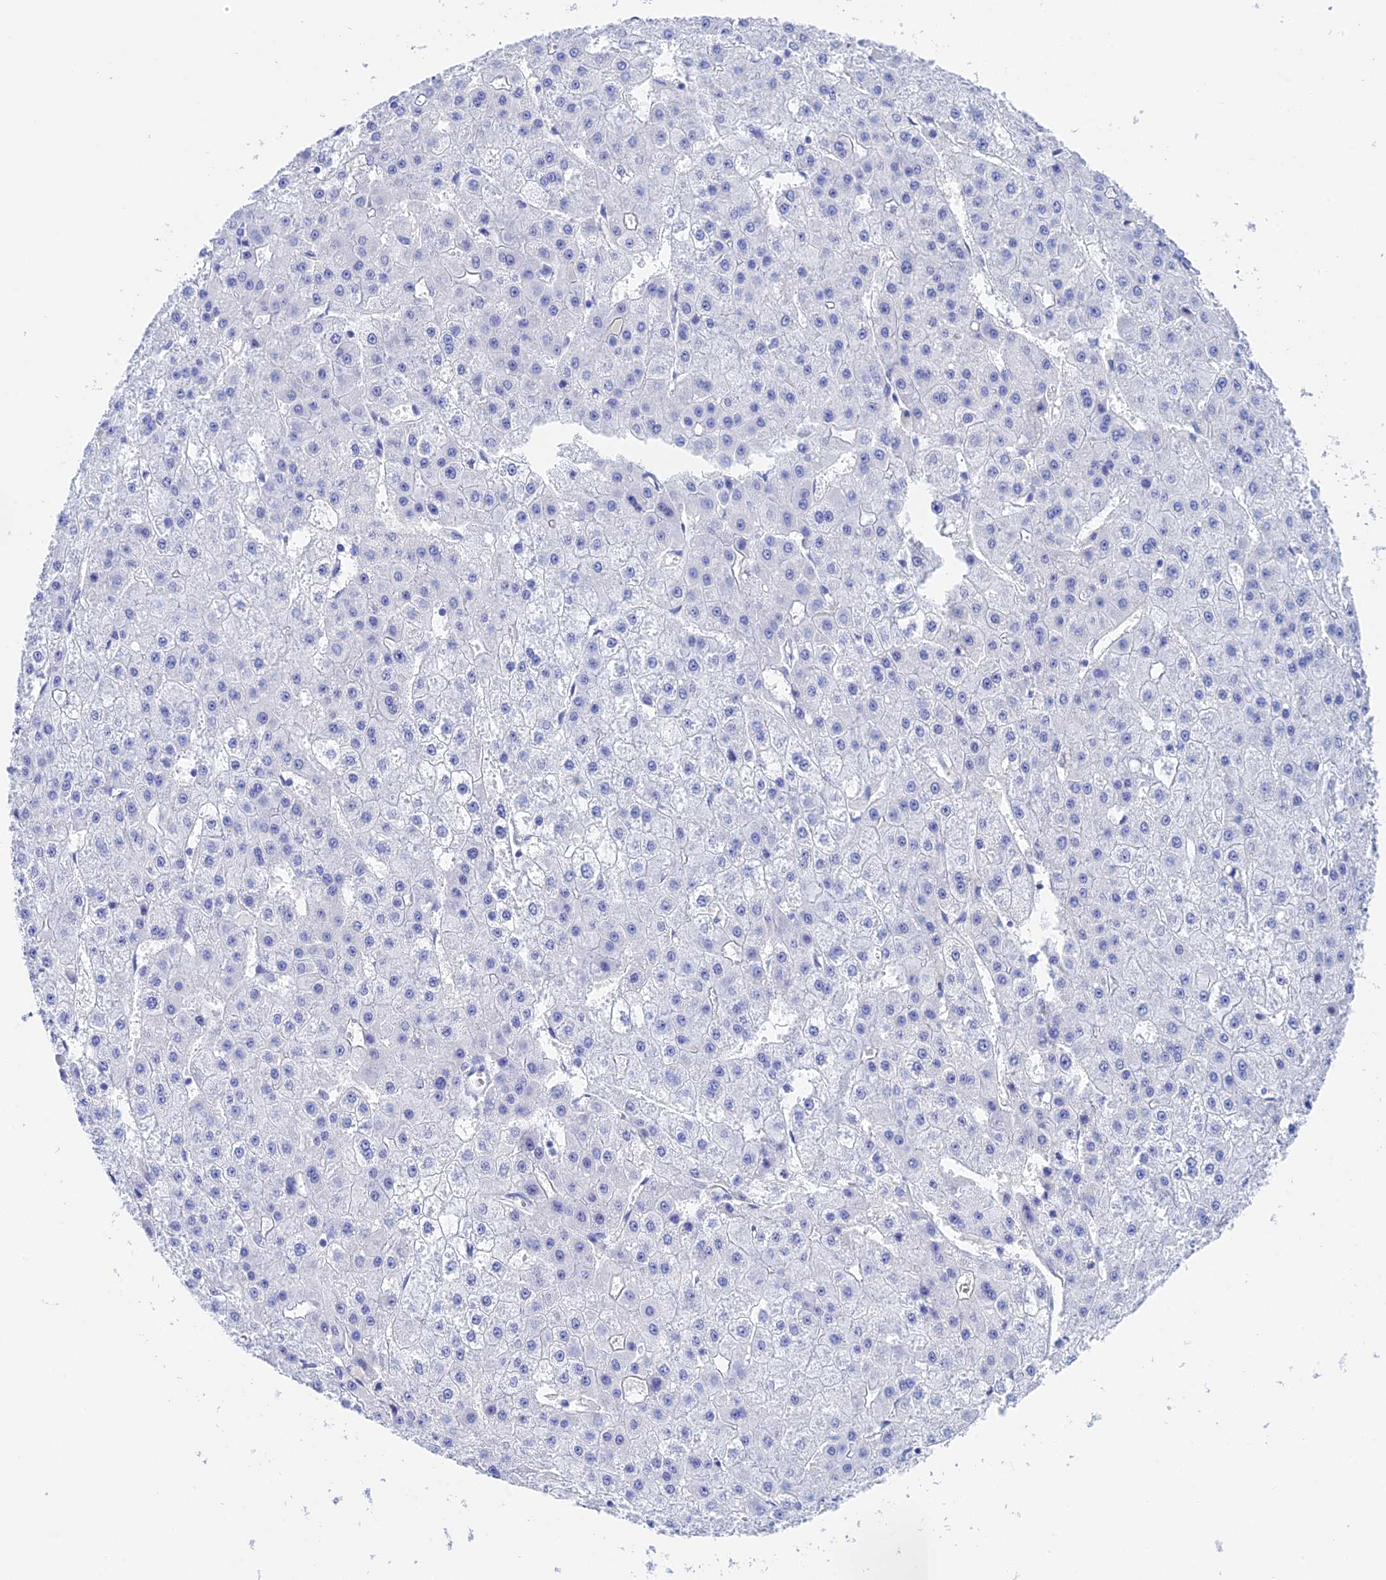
{"staining": {"intensity": "negative", "quantity": "none", "location": "none"}, "tissue": "liver cancer", "cell_type": "Tumor cells", "image_type": "cancer", "snomed": [{"axis": "morphology", "description": "Carcinoma, Hepatocellular, NOS"}, {"axis": "topography", "description": "Liver"}], "caption": "Liver cancer (hepatocellular carcinoma) was stained to show a protein in brown. There is no significant expression in tumor cells.", "gene": "TEX101", "patient": {"sex": "male", "age": 47}}